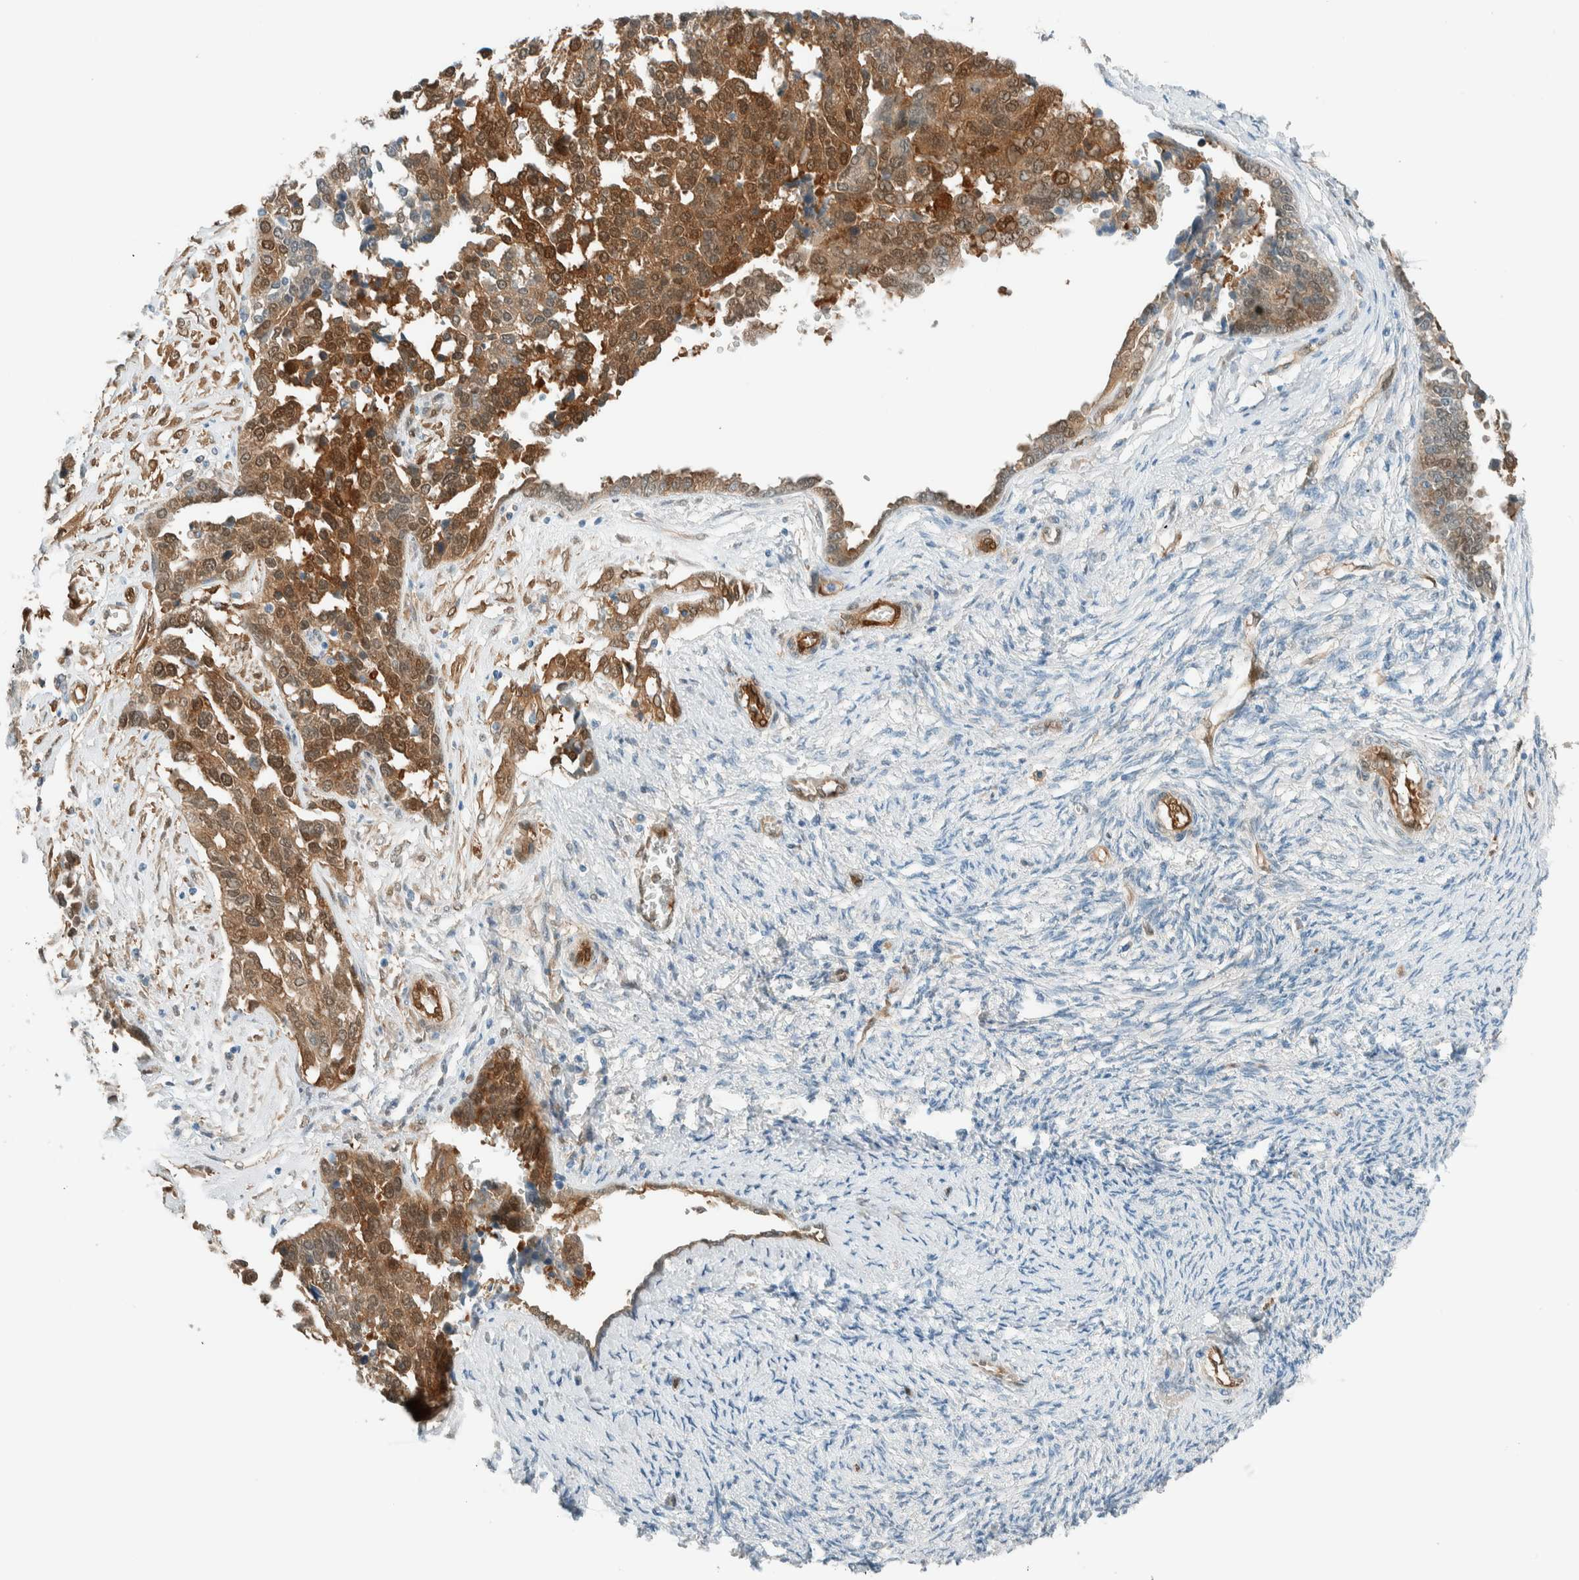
{"staining": {"intensity": "moderate", "quantity": ">75%", "location": "cytoplasmic/membranous,nuclear"}, "tissue": "ovarian cancer", "cell_type": "Tumor cells", "image_type": "cancer", "snomed": [{"axis": "morphology", "description": "Cystadenocarcinoma, serous, NOS"}, {"axis": "topography", "description": "Ovary"}], "caption": "Ovarian cancer (serous cystadenocarcinoma) stained with a protein marker displays moderate staining in tumor cells.", "gene": "NXN", "patient": {"sex": "female", "age": 44}}